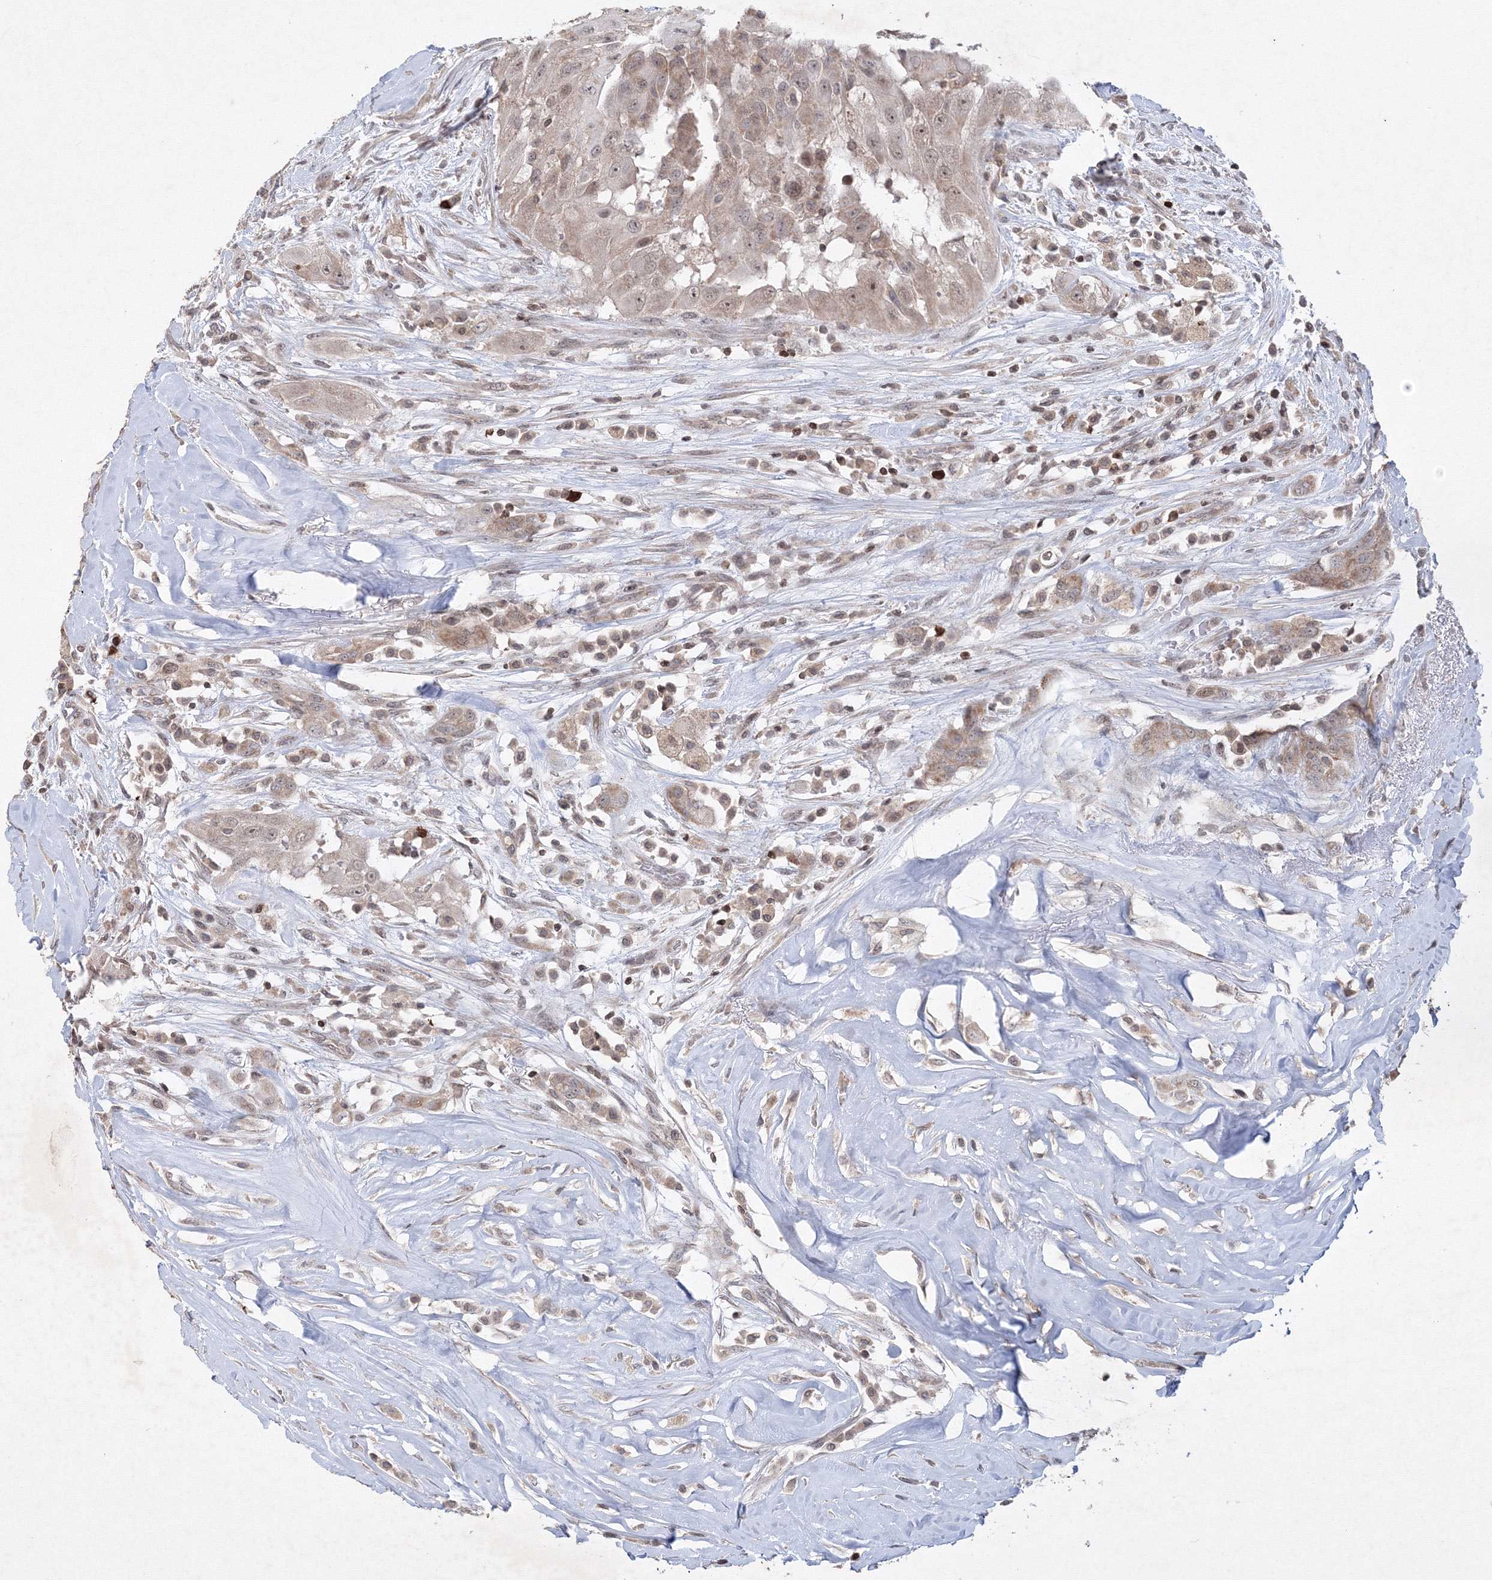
{"staining": {"intensity": "moderate", "quantity": ">75%", "location": "cytoplasmic/membranous,nuclear"}, "tissue": "thyroid cancer", "cell_type": "Tumor cells", "image_type": "cancer", "snomed": [{"axis": "morphology", "description": "Papillary adenocarcinoma, NOS"}, {"axis": "topography", "description": "Thyroid gland"}], "caption": "Thyroid cancer stained with a brown dye exhibits moderate cytoplasmic/membranous and nuclear positive expression in approximately >75% of tumor cells.", "gene": "MKRN2", "patient": {"sex": "female", "age": 59}}